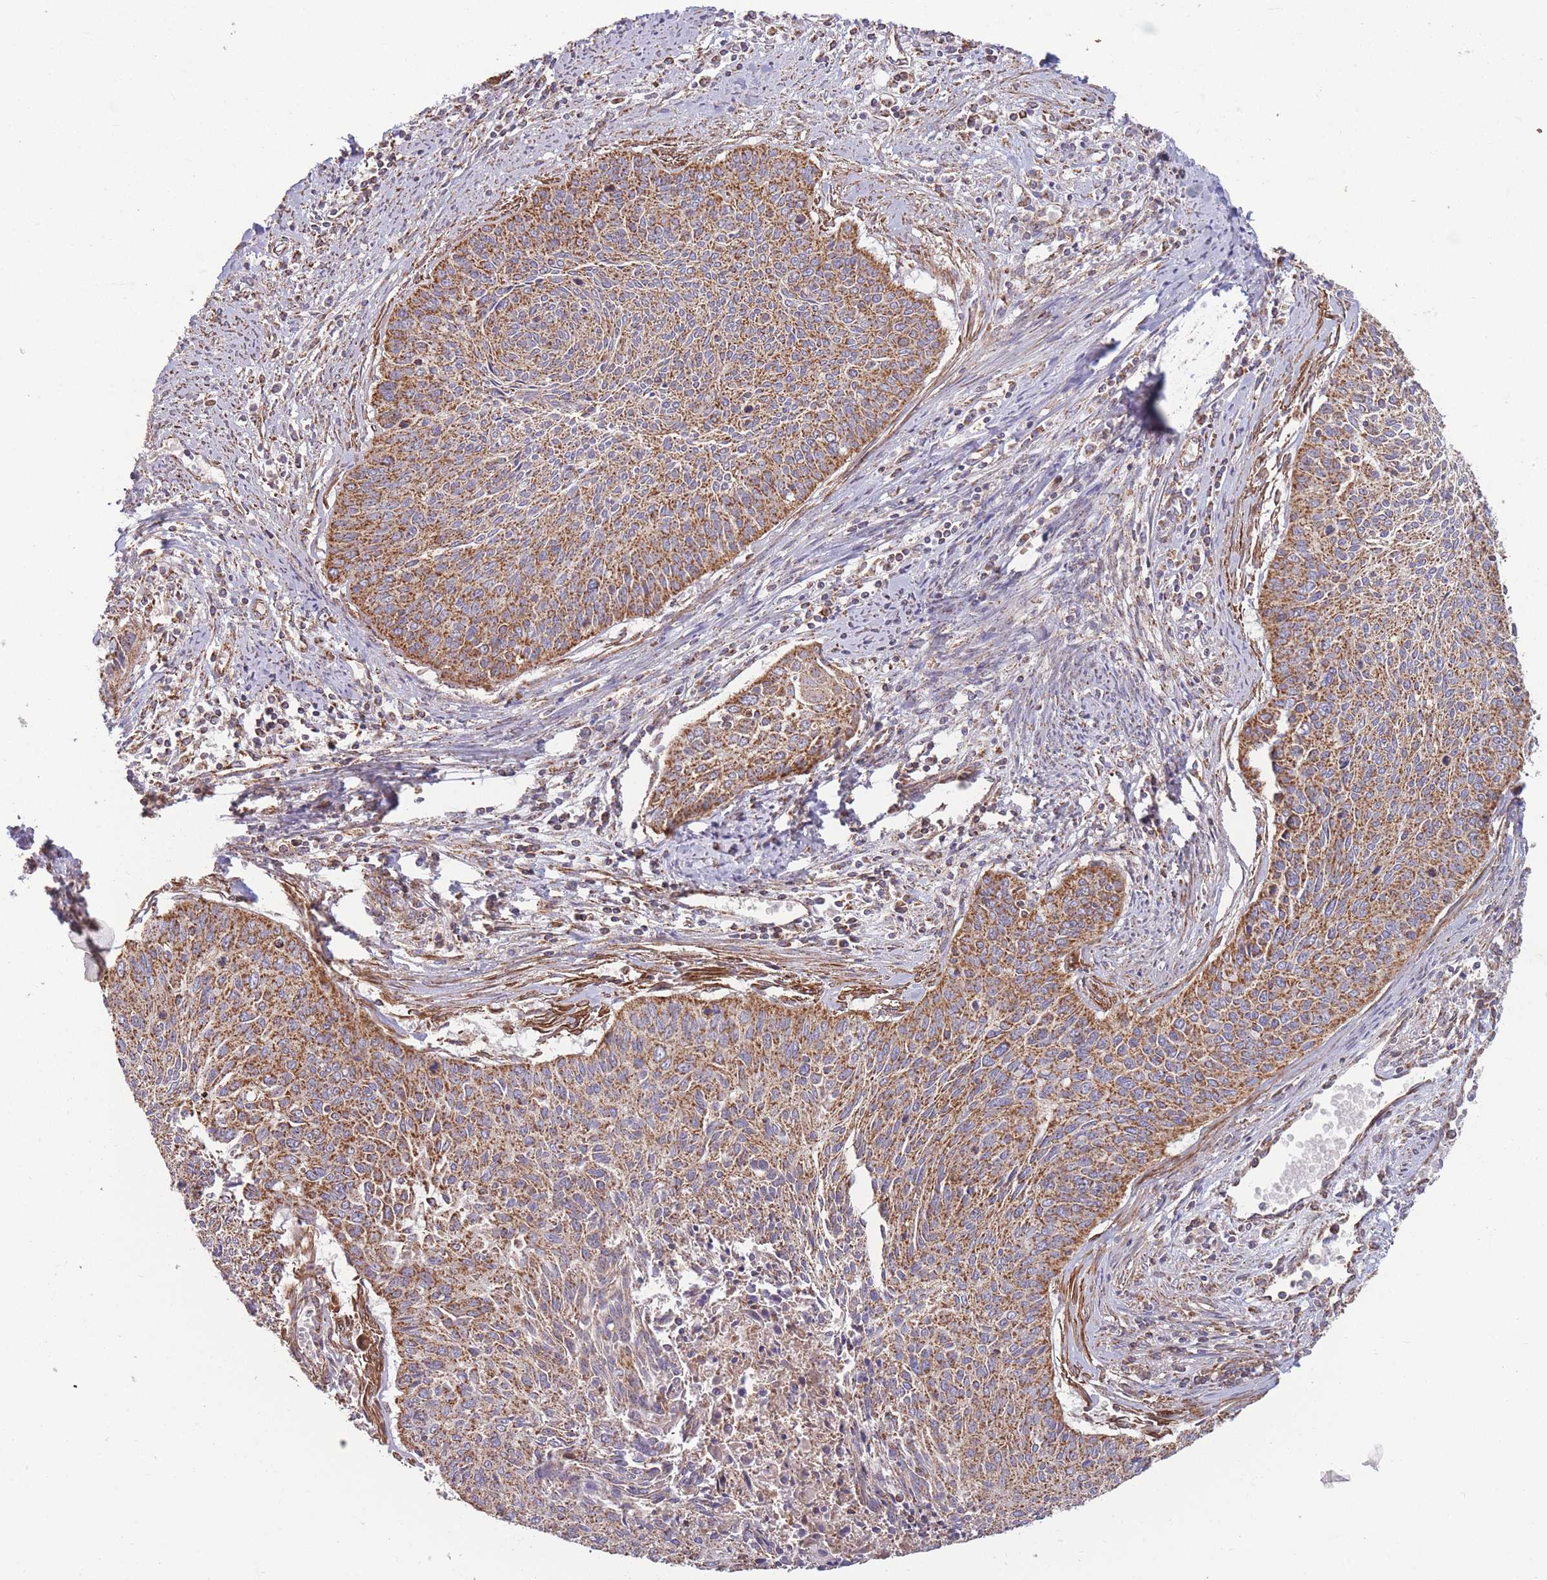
{"staining": {"intensity": "moderate", "quantity": ">75%", "location": "cytoplasmic/membranous"}, "tissue": "cervical cancer", "cell_type": "Tumor cells", "image_type": "cancer", "snomed": [{"axis": "morphology", "description": "Squamous cell carcinoma, NOS"}, {"axis": "topography", "description": "Cervix"}], "caption": "DAB immunohistochemical staining of human cervical squamous cell carcinoma exhibits moderate cytoplasmic/membranous protein expression in about >75% of tumor cells.", "gene": "KIF16B", "patient": {"sex": "female", "age": 55}}